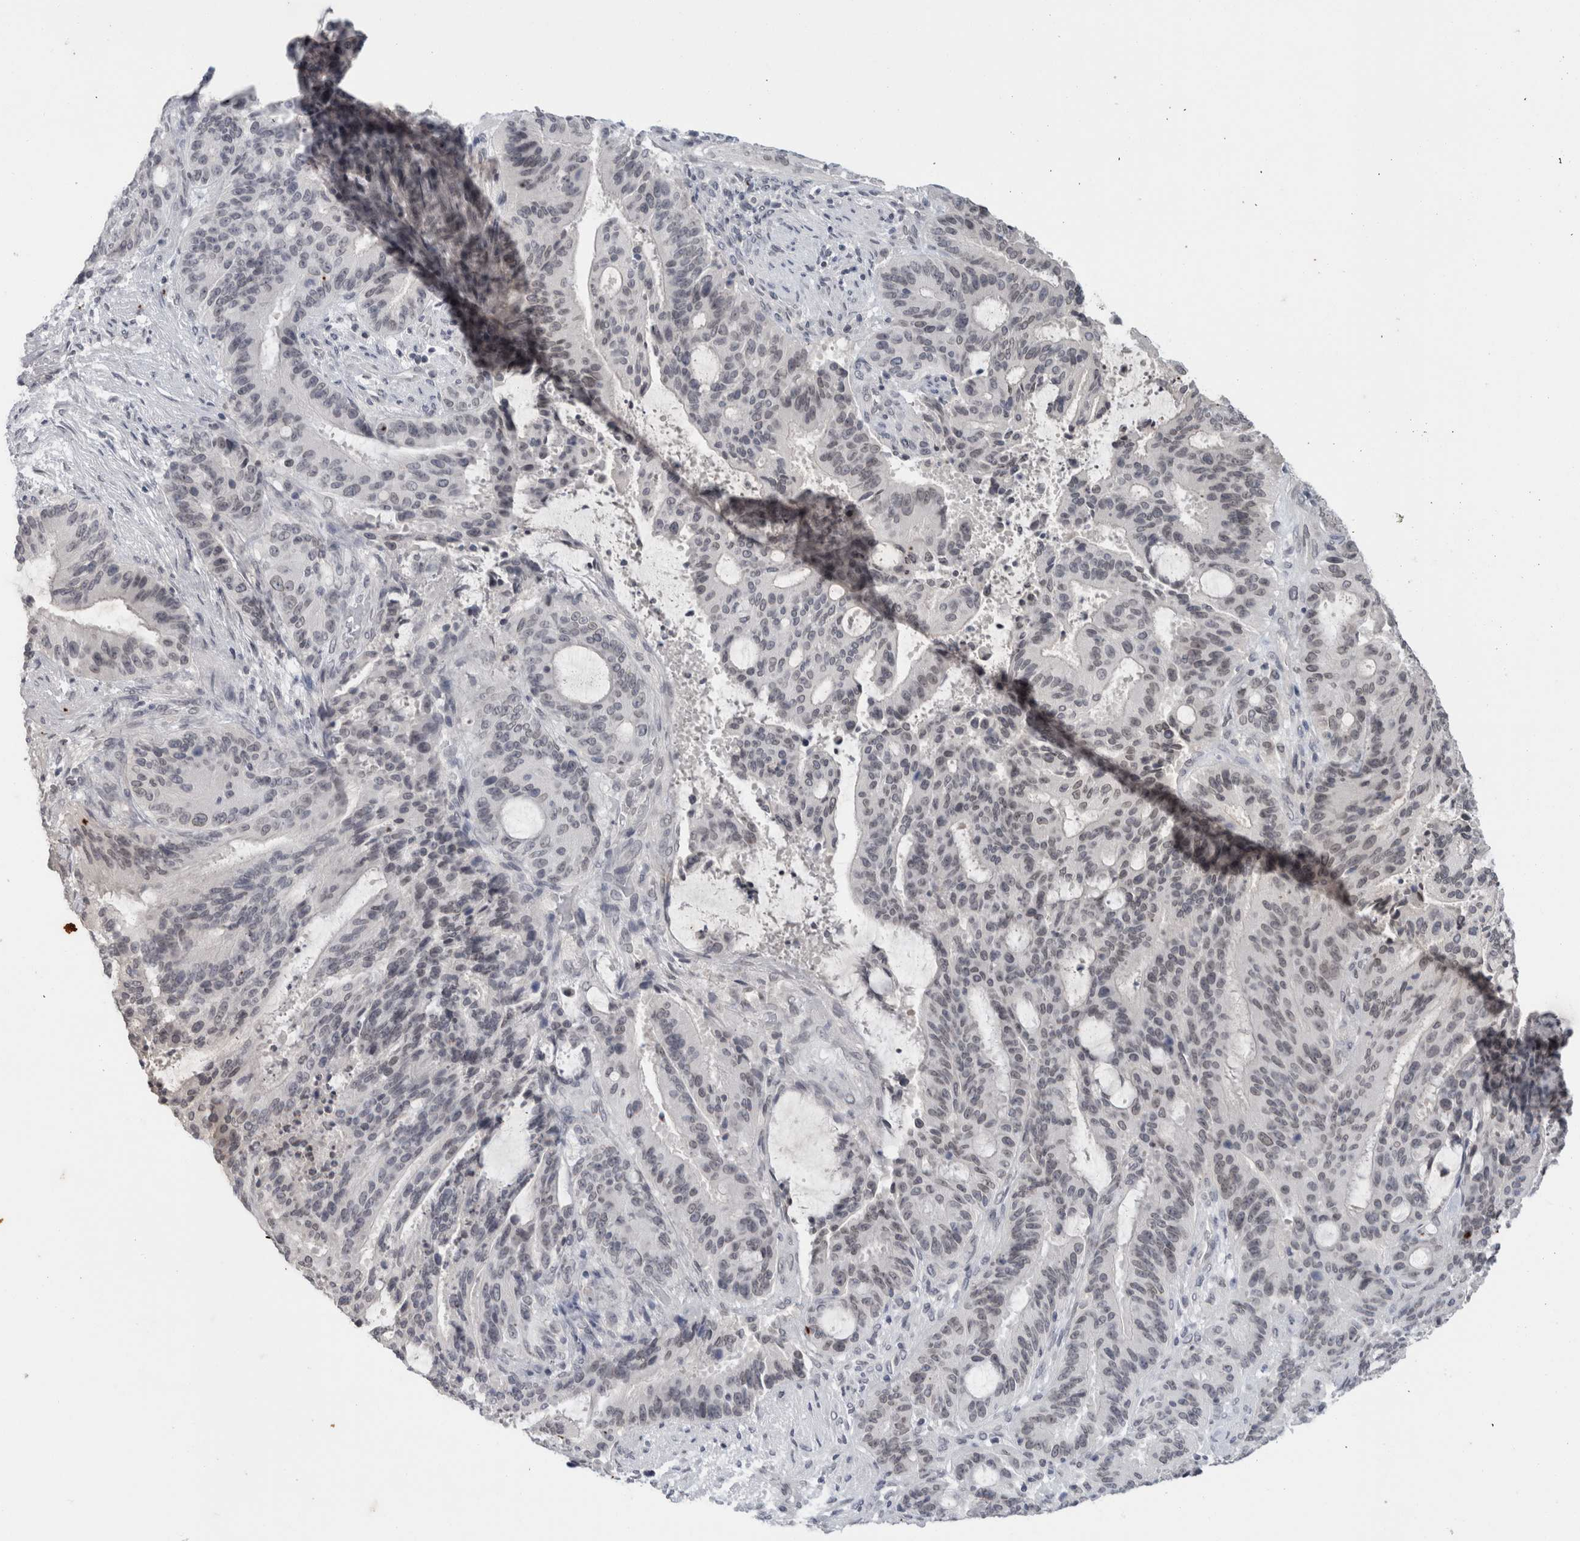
{"staining": {"intensity": "weak", "quantity": "<25%", "location": "nuclear"}, "tissue": "liver cancer", "cell_type": "Tumor cells", "image_type": "cancer", "snomed": [{"axis": "morphology", "description": "Normal tissue, NOS"}, {"axis": "morphology", "description": "Cholangiocarcinoma"}, {"axis": "topography", "description": "Liver"}, {"axis": "topography", "description": "Peripheral nerve tissue"}], "caption": "Cholangiocarcinoma (liver) was stained to show a protein in brown. There is no significant positivity in tumor cells. (Brightfield microscopy of DAB immunohistochemistry (IHC) at high magnification).", "gene": "ZNF770", "patient": {"sex": "female", "age": 73}}